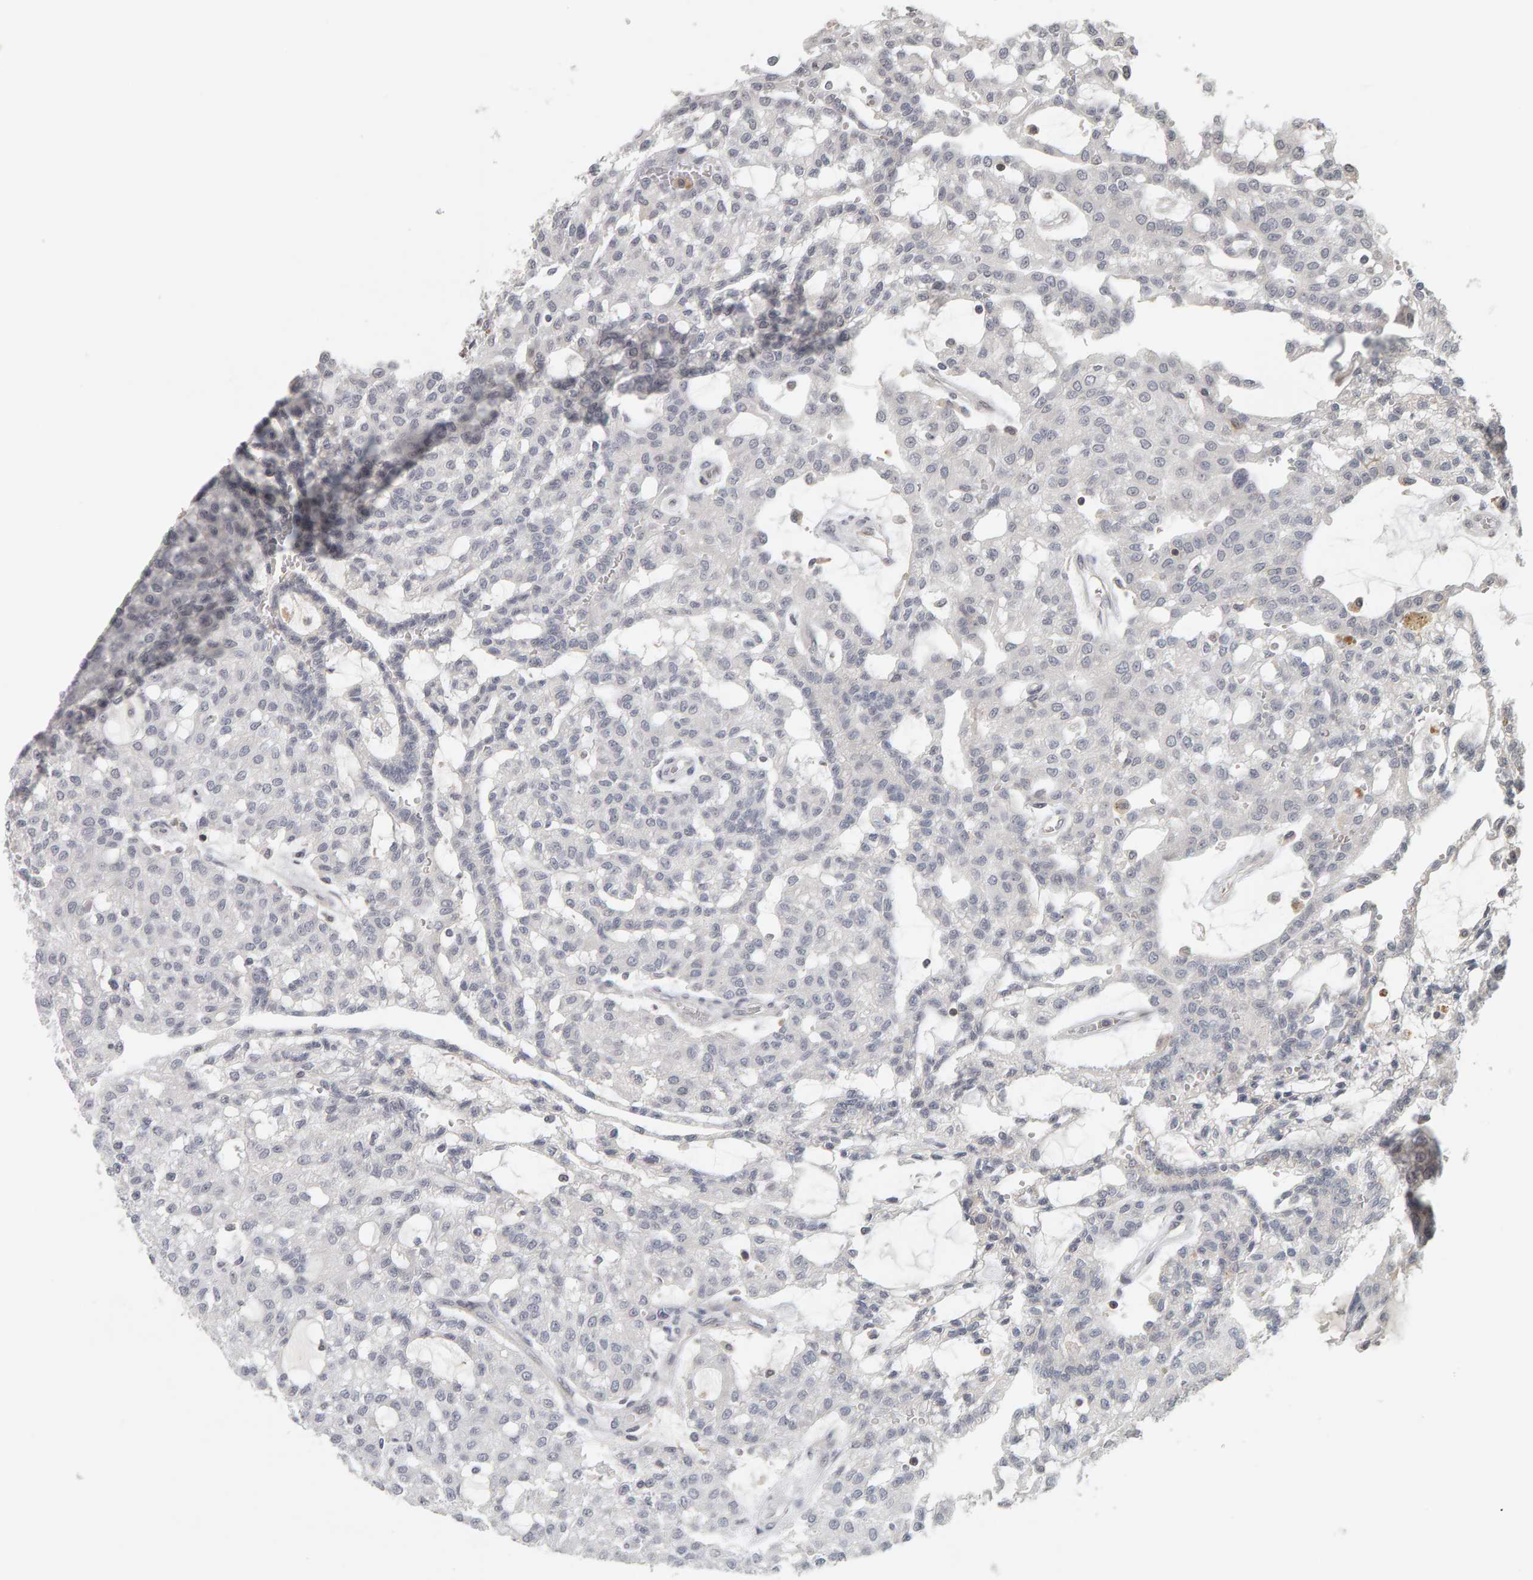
{"staining": {"intensity": "negative", "quantity": "none", "location": "none"}, "tissue": "renal cancer", "cell_type": "Tumor cells", "image_type": "cancer", "snomed": [{"axis": "morphology", "description": "Adenocarcinoma, NOS"}, {"axis": "topography", "description": "Kidney"}], "caption": "This photomicrograph is of adenocarcinoma (renal) stained with IHC to label a protein in brown with the nuclei are counter-stained blue. There is no positivity in tumor cells. (IHC, brightfield microscopy, high magnification).", "gene": "TEFM", "patient": {"sex": "male", "age": 63}}